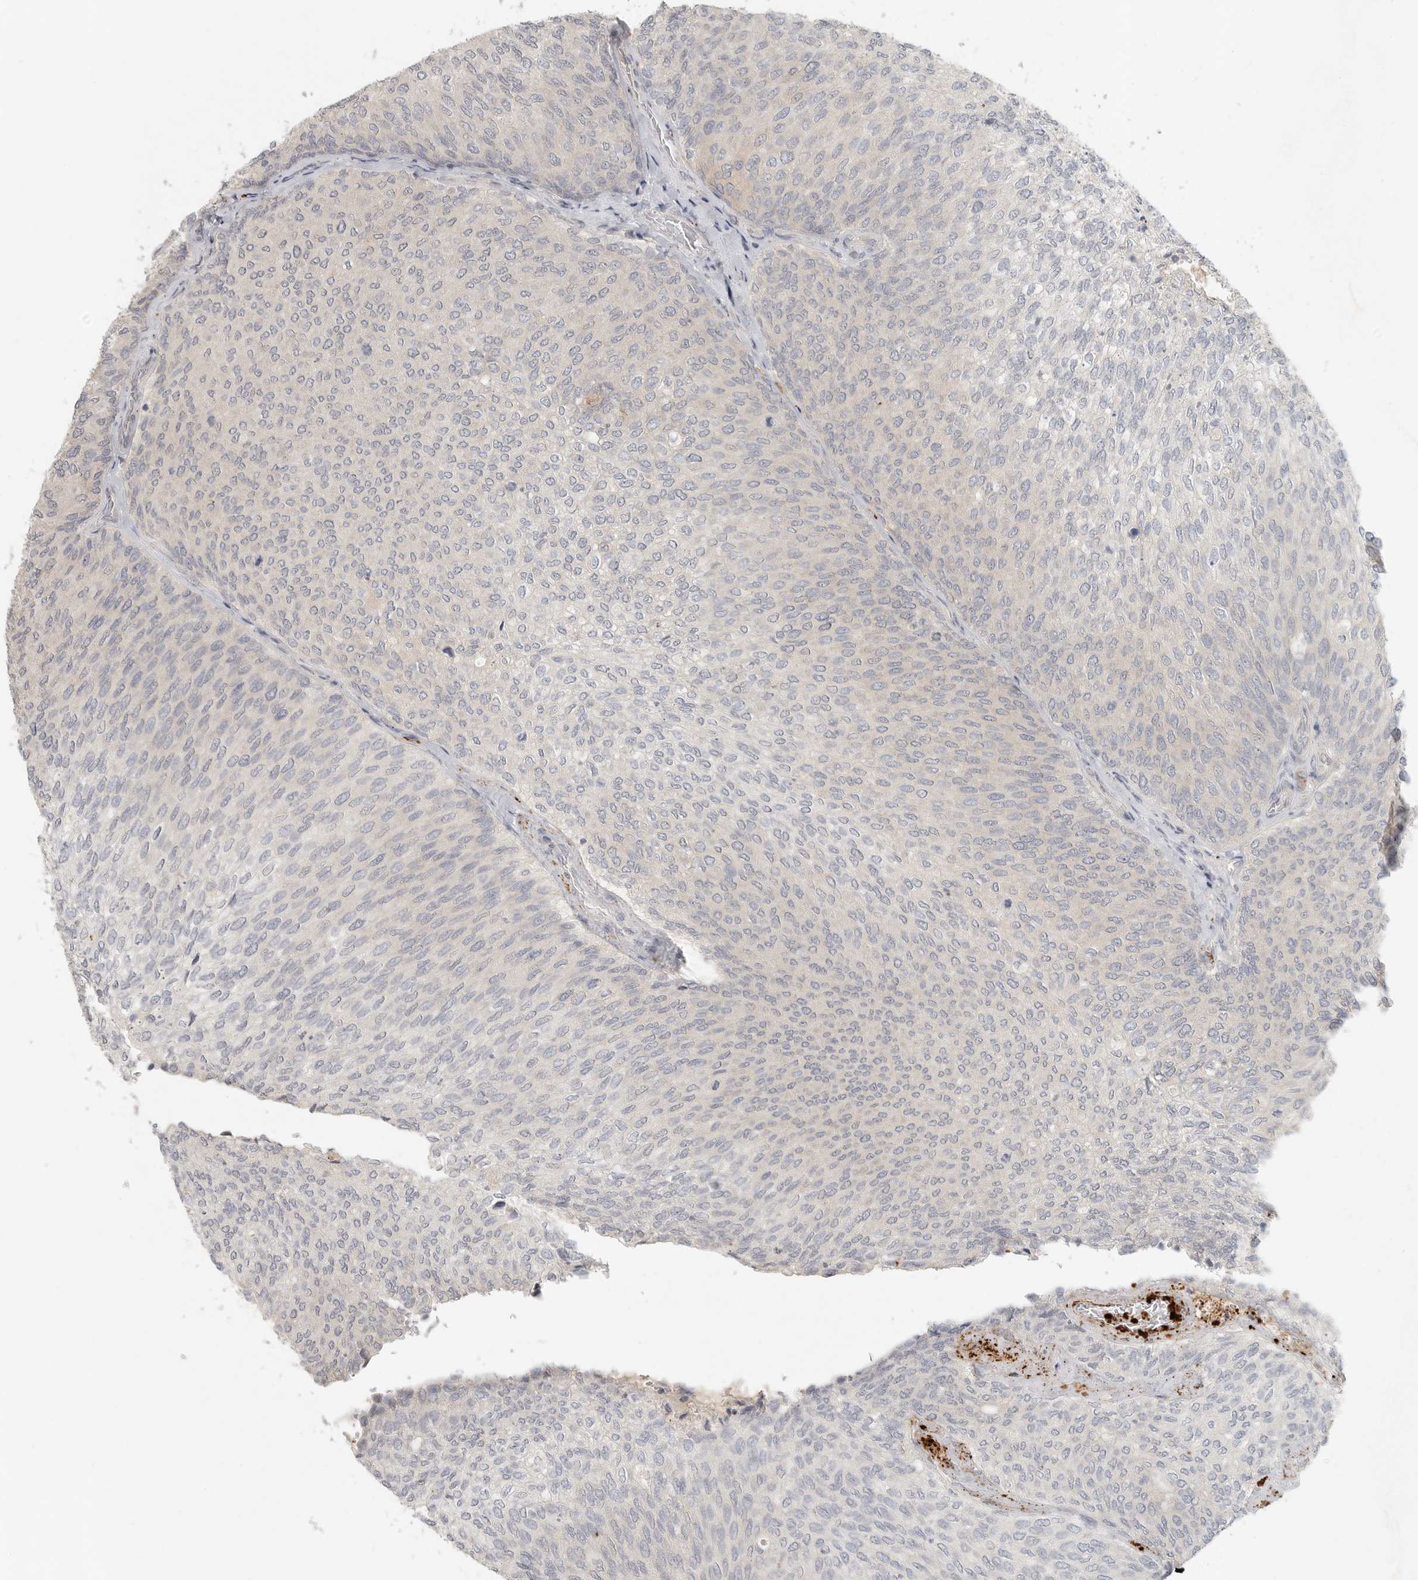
{"staining": {"intensity": "weak", "quantity": "<25%", "location": "cytoplasmic/membranous"}, "tissue": "urothelial cancer", "cell_type": "Tumor cells", "image_type": "cancer", "snomed": [{"axis": "morphology", "description": "Urothelial carcinoma, Low grade"}, {"axis": "topography", "description": "Urinary bladder"}], "caption": "IHC of human low-grade urothelial carcinoma exhibits no positivity in tumor cells.", "gene": "HDAC6", "patient": {"sex": "female", "age": 79}}